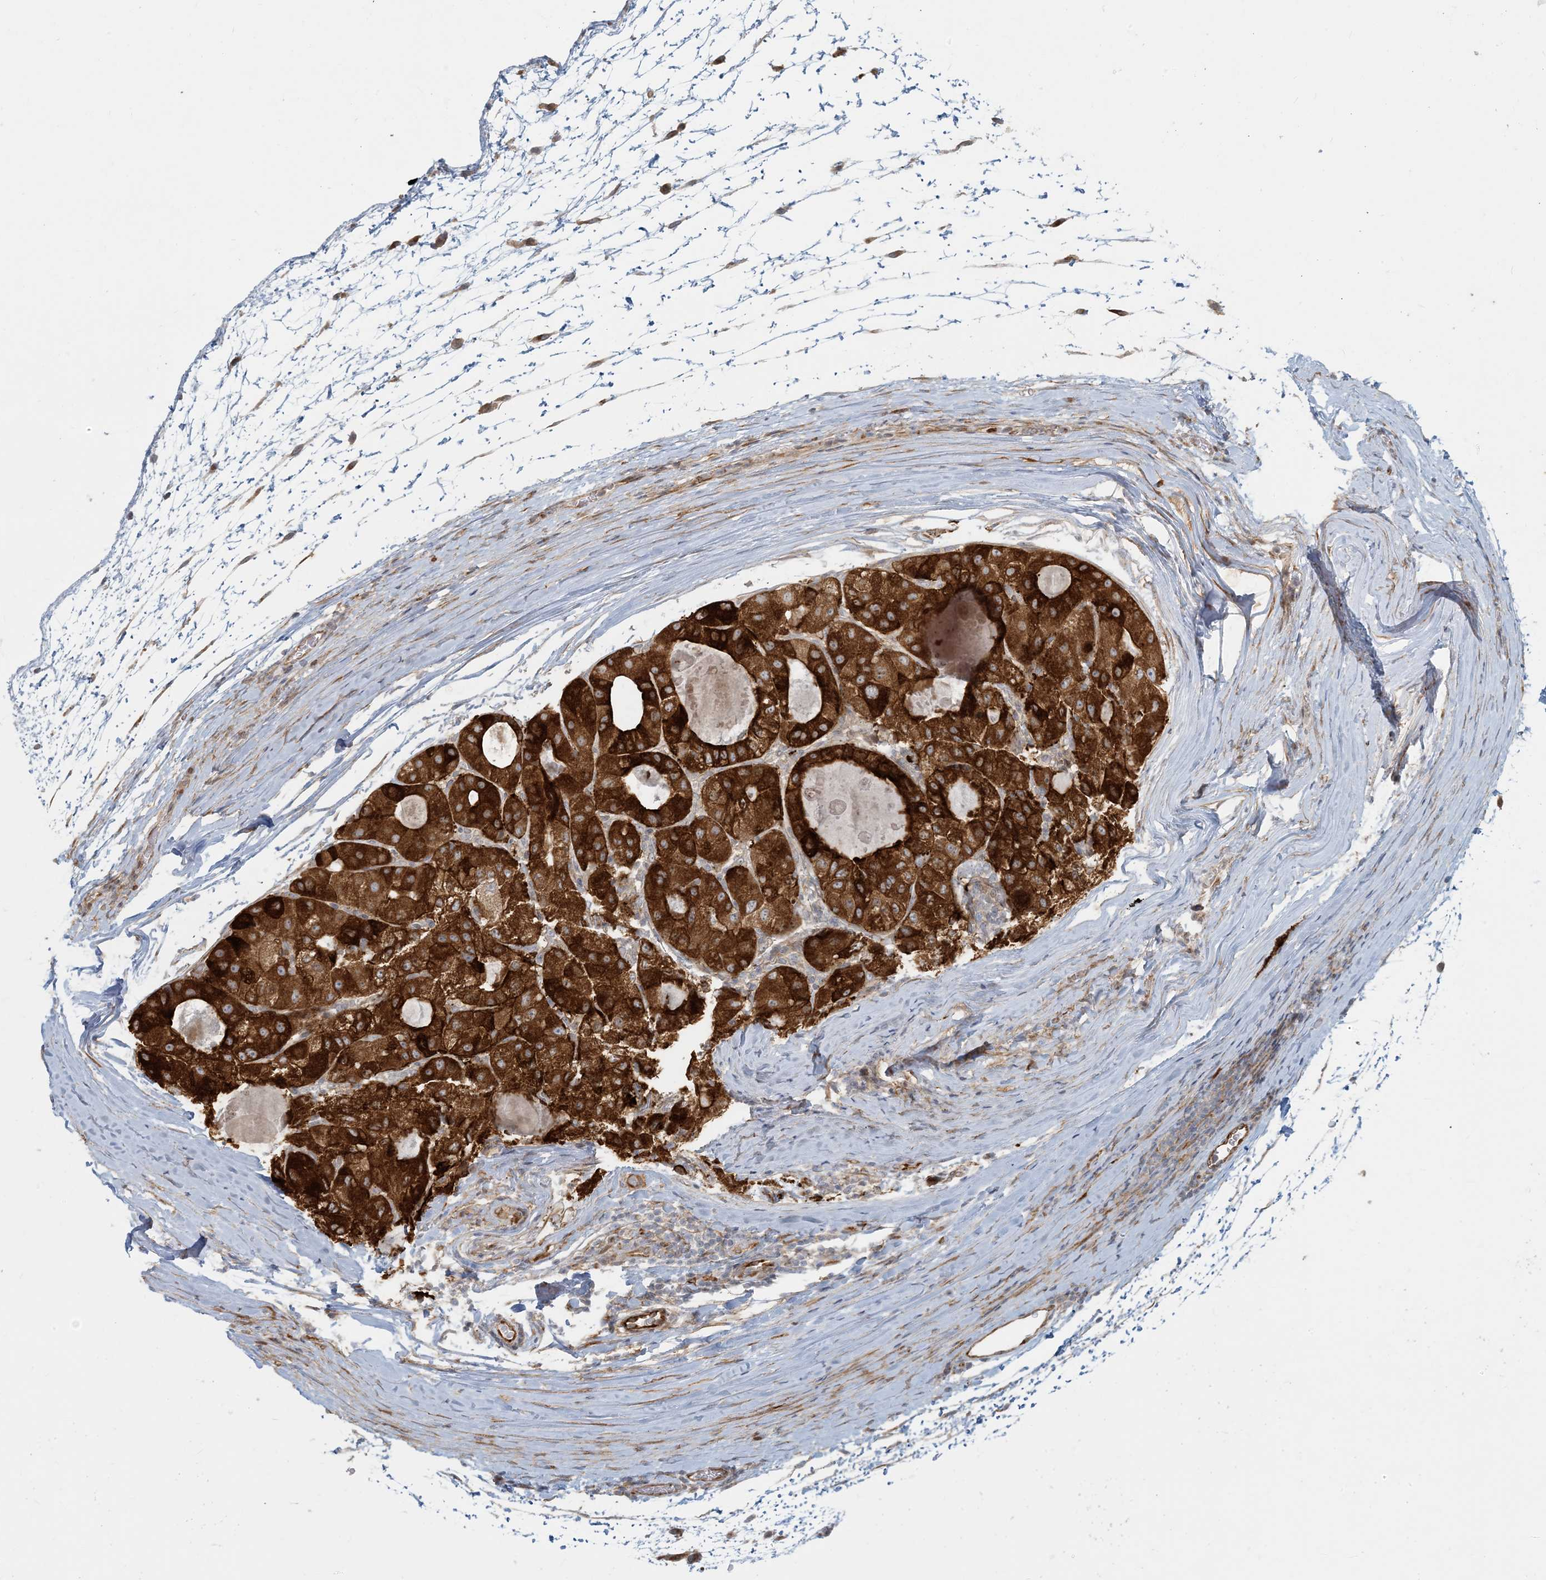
{"staining": {"intensity": "strong", "quantity": ">75%", "location": "cytoplasmic/membranous"}, "tissue": "liver cancer", "cell_type": "Tumor cells", "image_type": "cancer", "snomed": [{"axis": "morphology", "description": "Carcinoma, Hepatocellular, NOS"}, {"axis": "topography", "description": "Liver"}], "caption": "Strong cytoplasmic/membranous protein staining is present in about >75% of tumor cells in liver cancer. The staining is performed using DAB (3,3'-diaminobenzidine) brown chromogen to label protein expression. The nuclei are counter-stained blue using hematoxylin.", "gene": "BCORL1", "patient": {"sex": "male", "age": 80}}